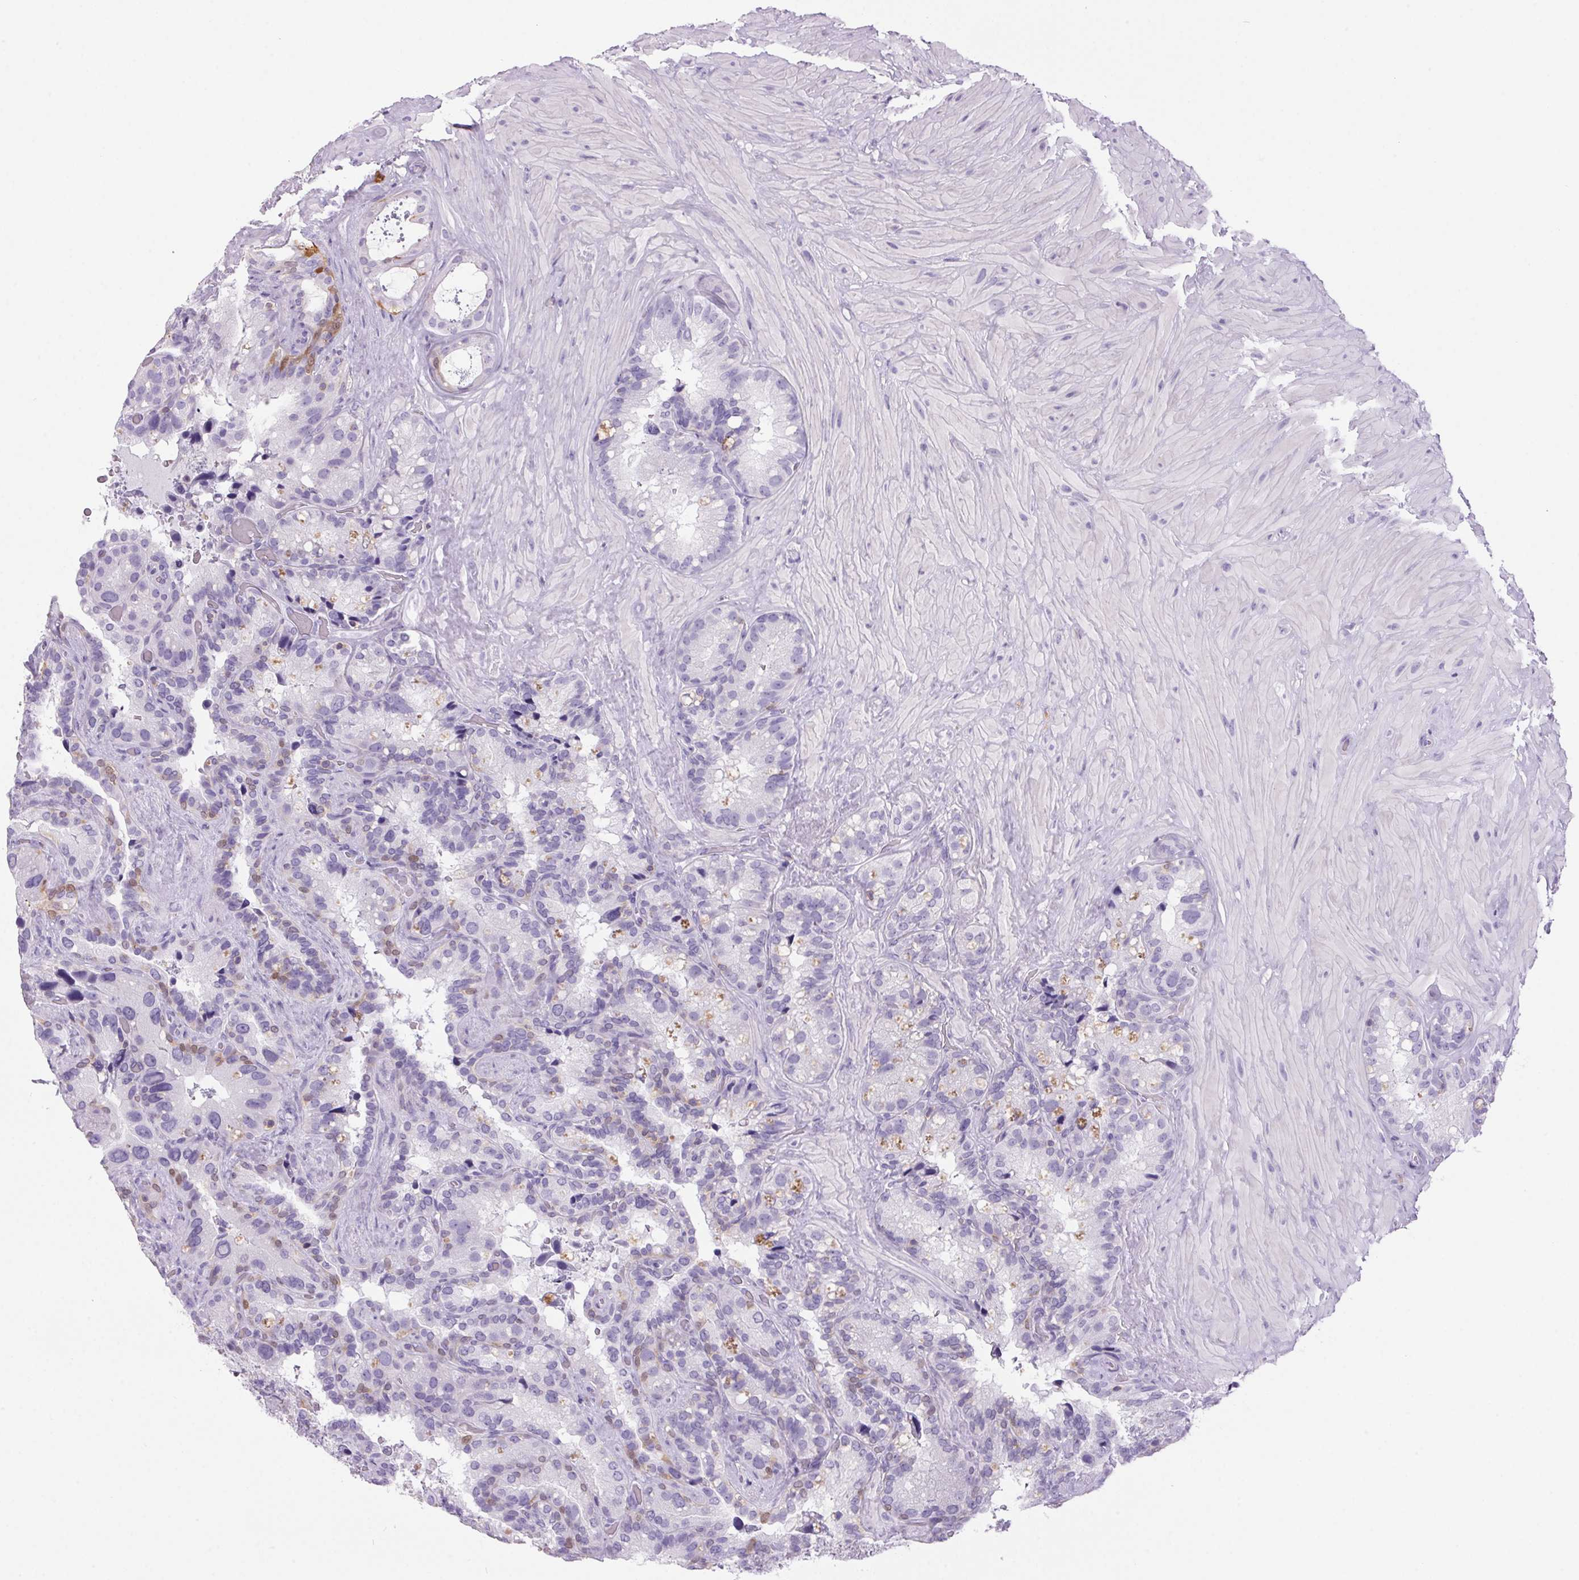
{"staining": {"intensity": "negative", "quantity": "none", "location": "none"}, "tissue": "seminal vesicle", "cell_type": "Glandular cells", "image_type": "normal", "snomed": [{"axis": "morphology", "description": "Normal tissue, NOS"}, {"axis": "topography", "description": "Seminal veicle"}], "caption": "Seminal vesicle was stained to show a protein in brown. There is no significant staining in glandular cells. Nuclei are stained in blue.", "gene": "S100A2", "patient": {"sex": "male", "age": 60}}